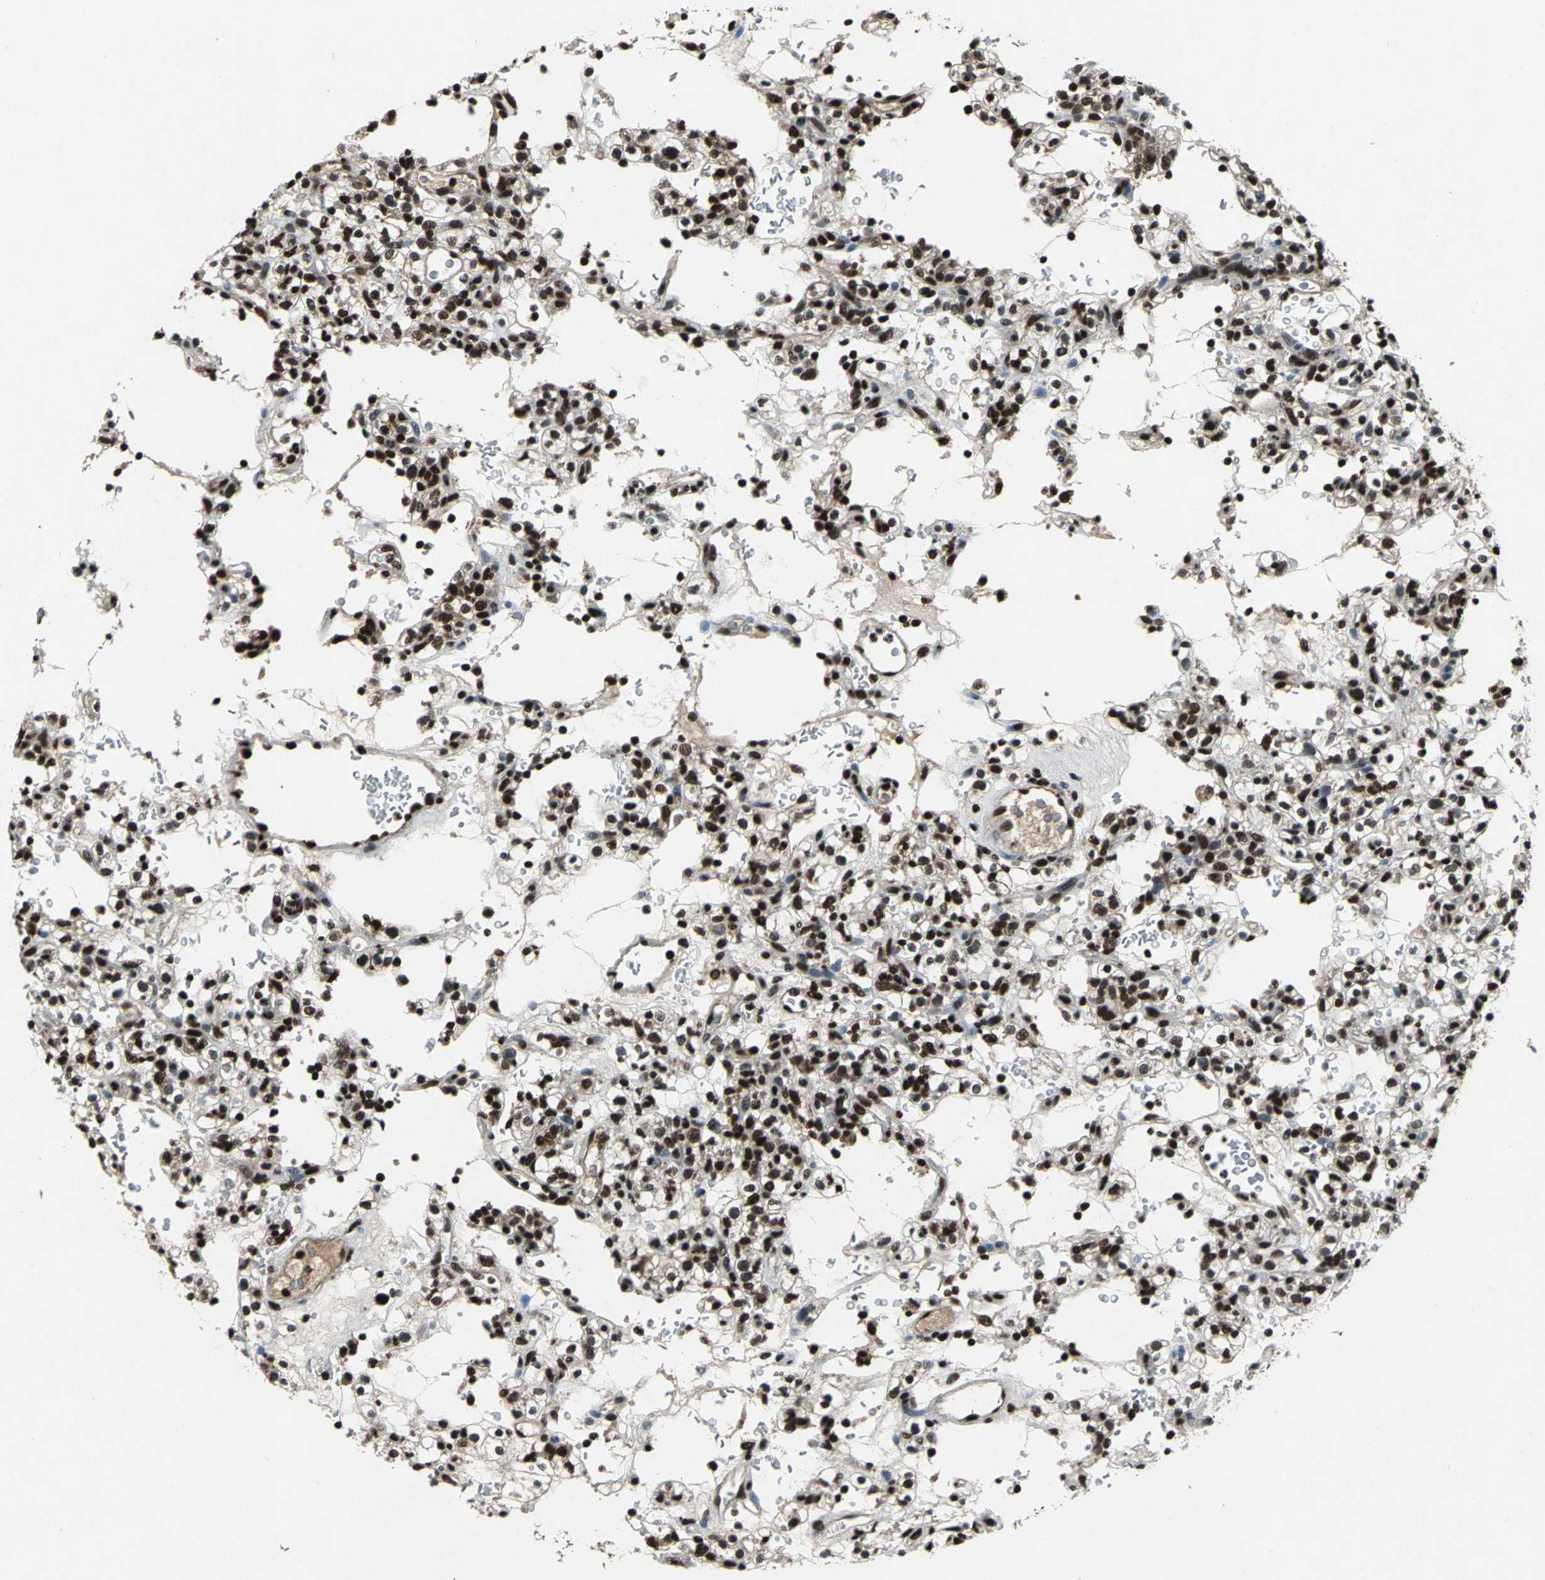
{"staining": {"intensity": "strong", "quantity": ">75%", "location": "nuclear"}, "tissue": "renal cancer", "cell_type": "Tumor cells", "image_type": "cancer", "snomed": [{"axis": "morphology", "description": "Normal tissue, NOS"}, {"axis": "morphology", "description": "Adenocarcinoma, NOS"}, {"axis": "topography", "description": "Kidney"}], "caption": "This is a histology image of IHC staining of renal adenocarcinoma, which shows strong staining in the nuclear of tumor cells.", "gene": "MTA2", "patient": {"sex": "female", "age": 72}}